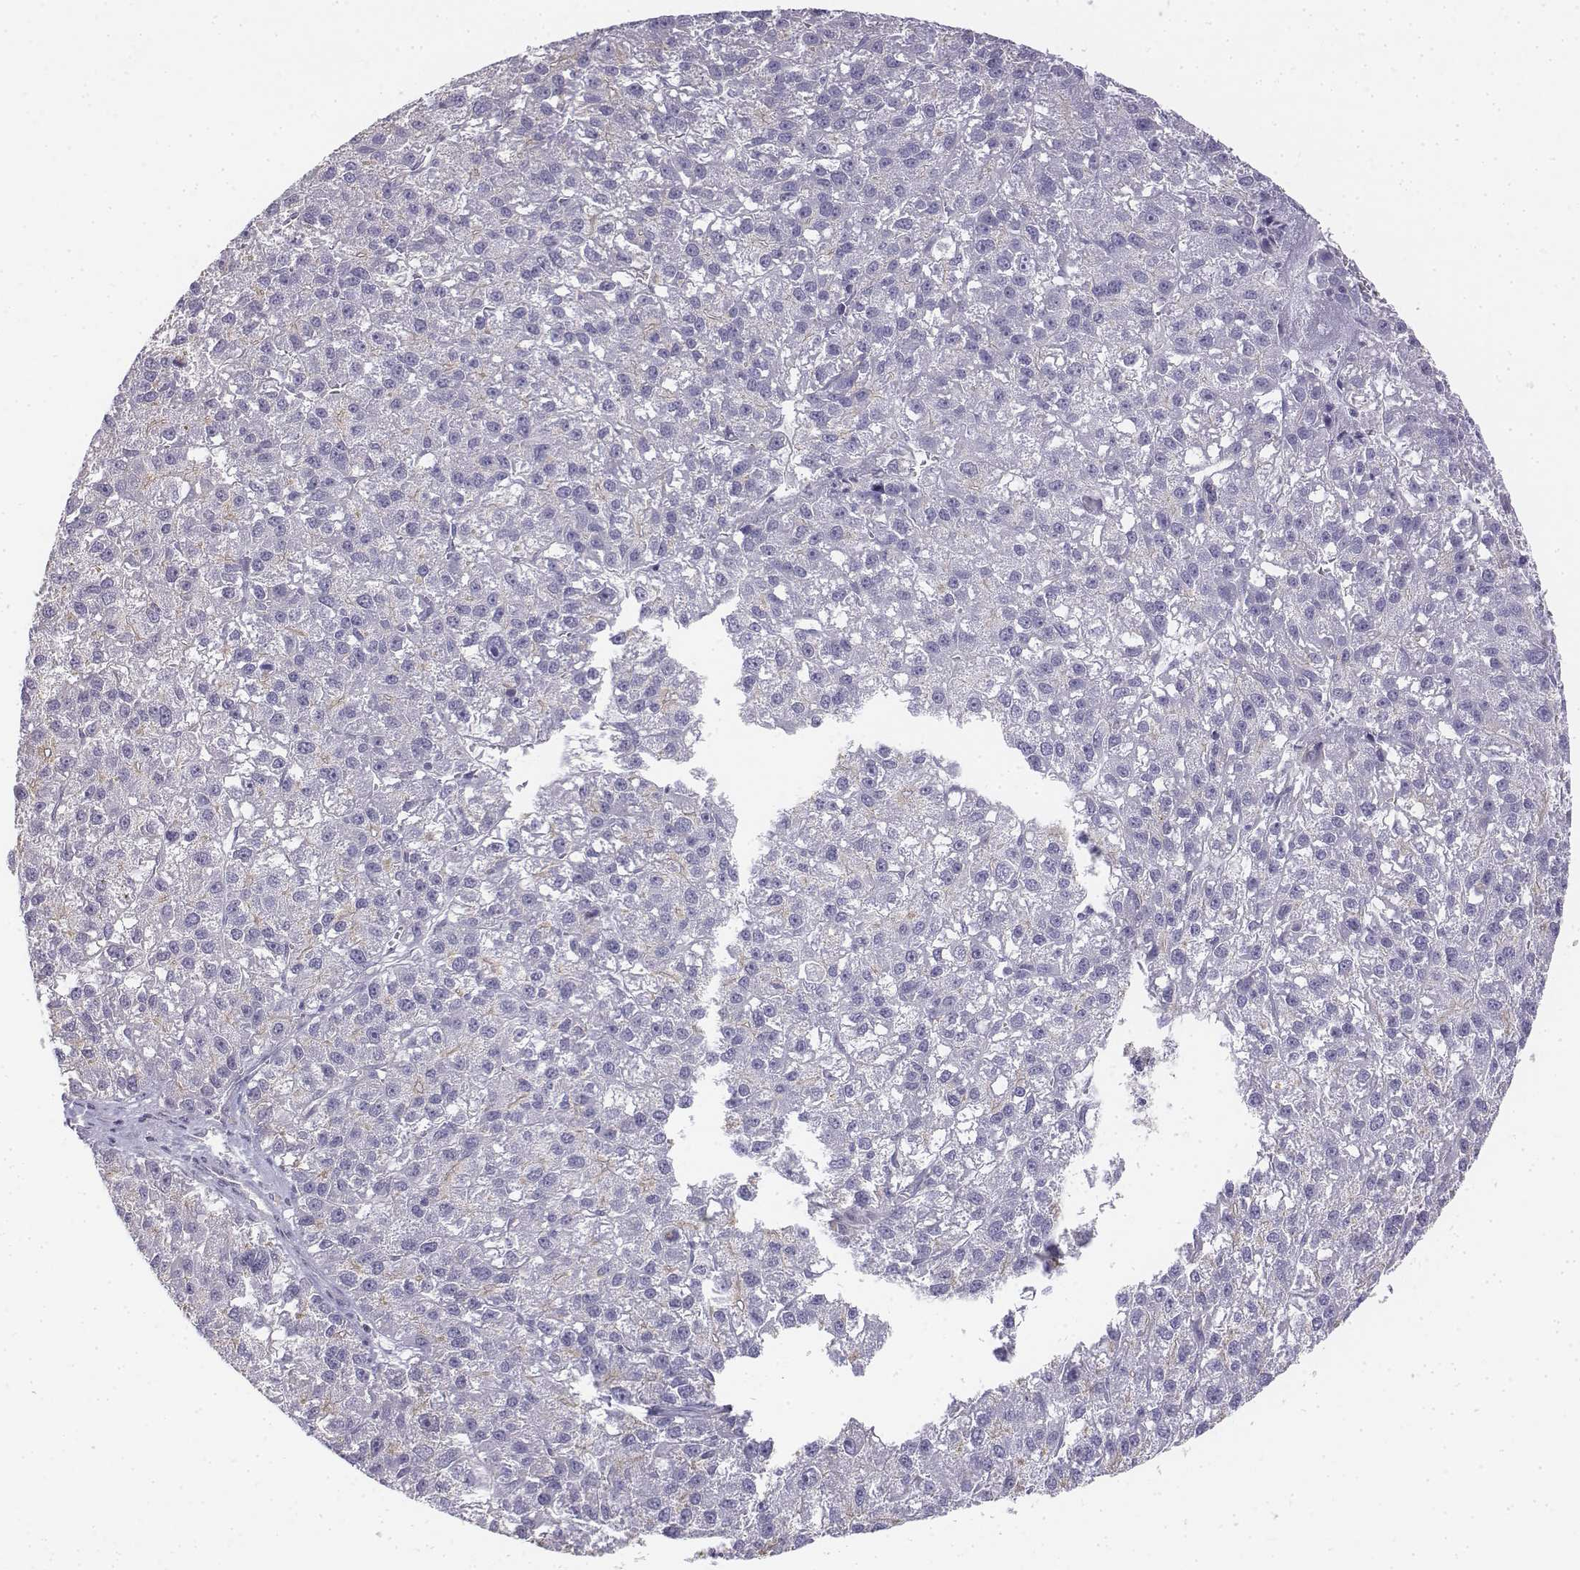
{"staining": {"intensity": "negative", "quantity": "none", "location": "none"}, "tissue": "liver cancer", "cell_type": "Tumor cells", "image_type": "cancer", "snomed": [{"axis": "morphology", "description": "Carcinoma, Hepatocellular, NOS"}, {"axis": "topography", "description": "Liver"}], "caption": "A photomicrograph of liver hepatocellular carcinoma stained for a protein exhibits no brown staining in tumor cells.", "gene": "LGSN", "patient": {"sex": "female", "age": 70}}